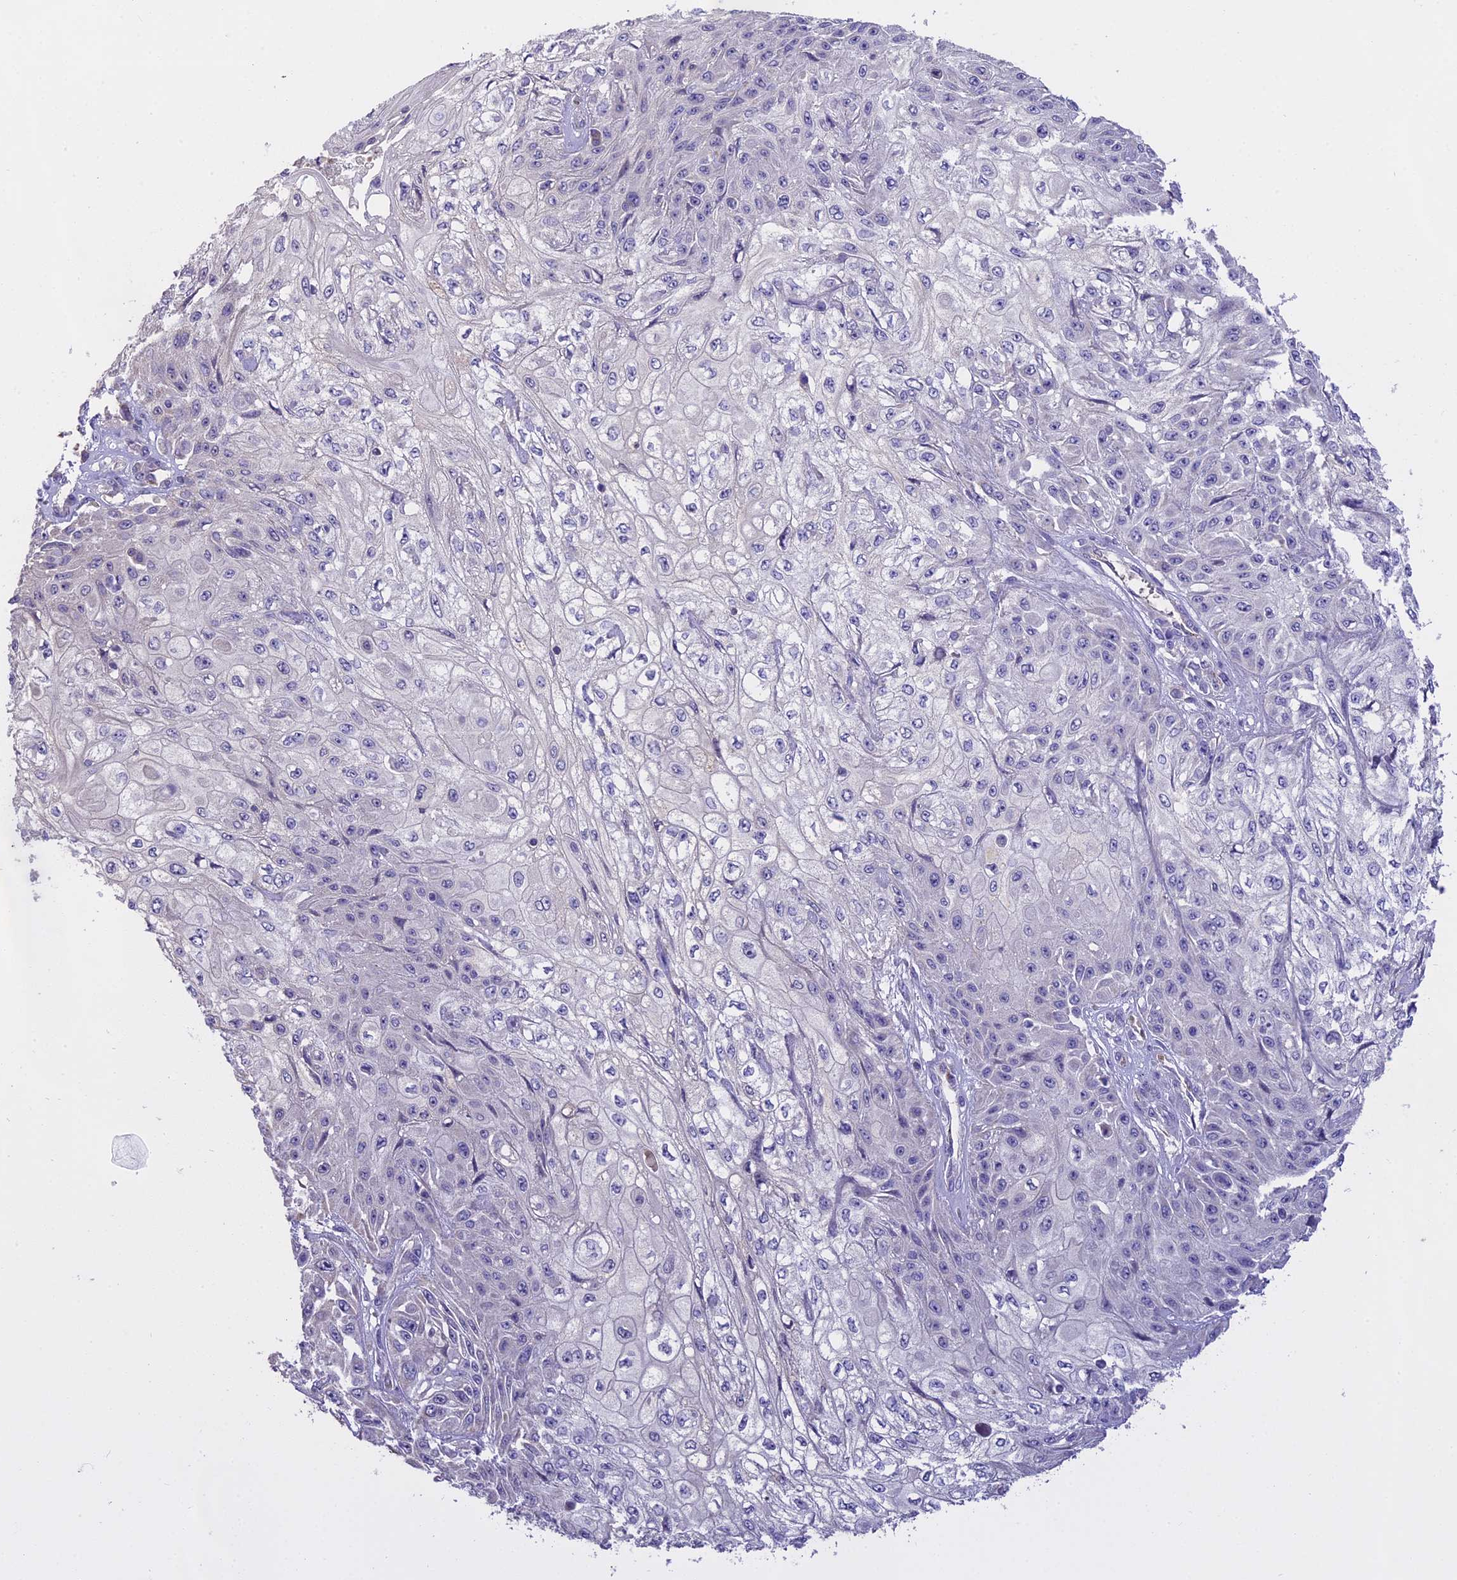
{"staining": {"intensity": "negative", "quantity": "none", "location": "none"}, "tissue": "skin cancer", "cell_type": "Tumor cells", "image_type": "cancer", "snomed": [{"axis": "morphology", "description": "Squamous cell carcinoma, NOS"}, {"axis": "morphology", "description": "Squamous cell carcinoma, metastatic, NOS"}, {"axis": "topography", "description": "Skin"}, {"axis": "topography", "description": "Lymph node"}], "caption": "DAB immunohistochemical staining of human skin metastatic squamous cell carcinoma shows no significant expression in tumor cells.", "gene": "WFDC2", "patient": {"sex": "male", "age": 75}}